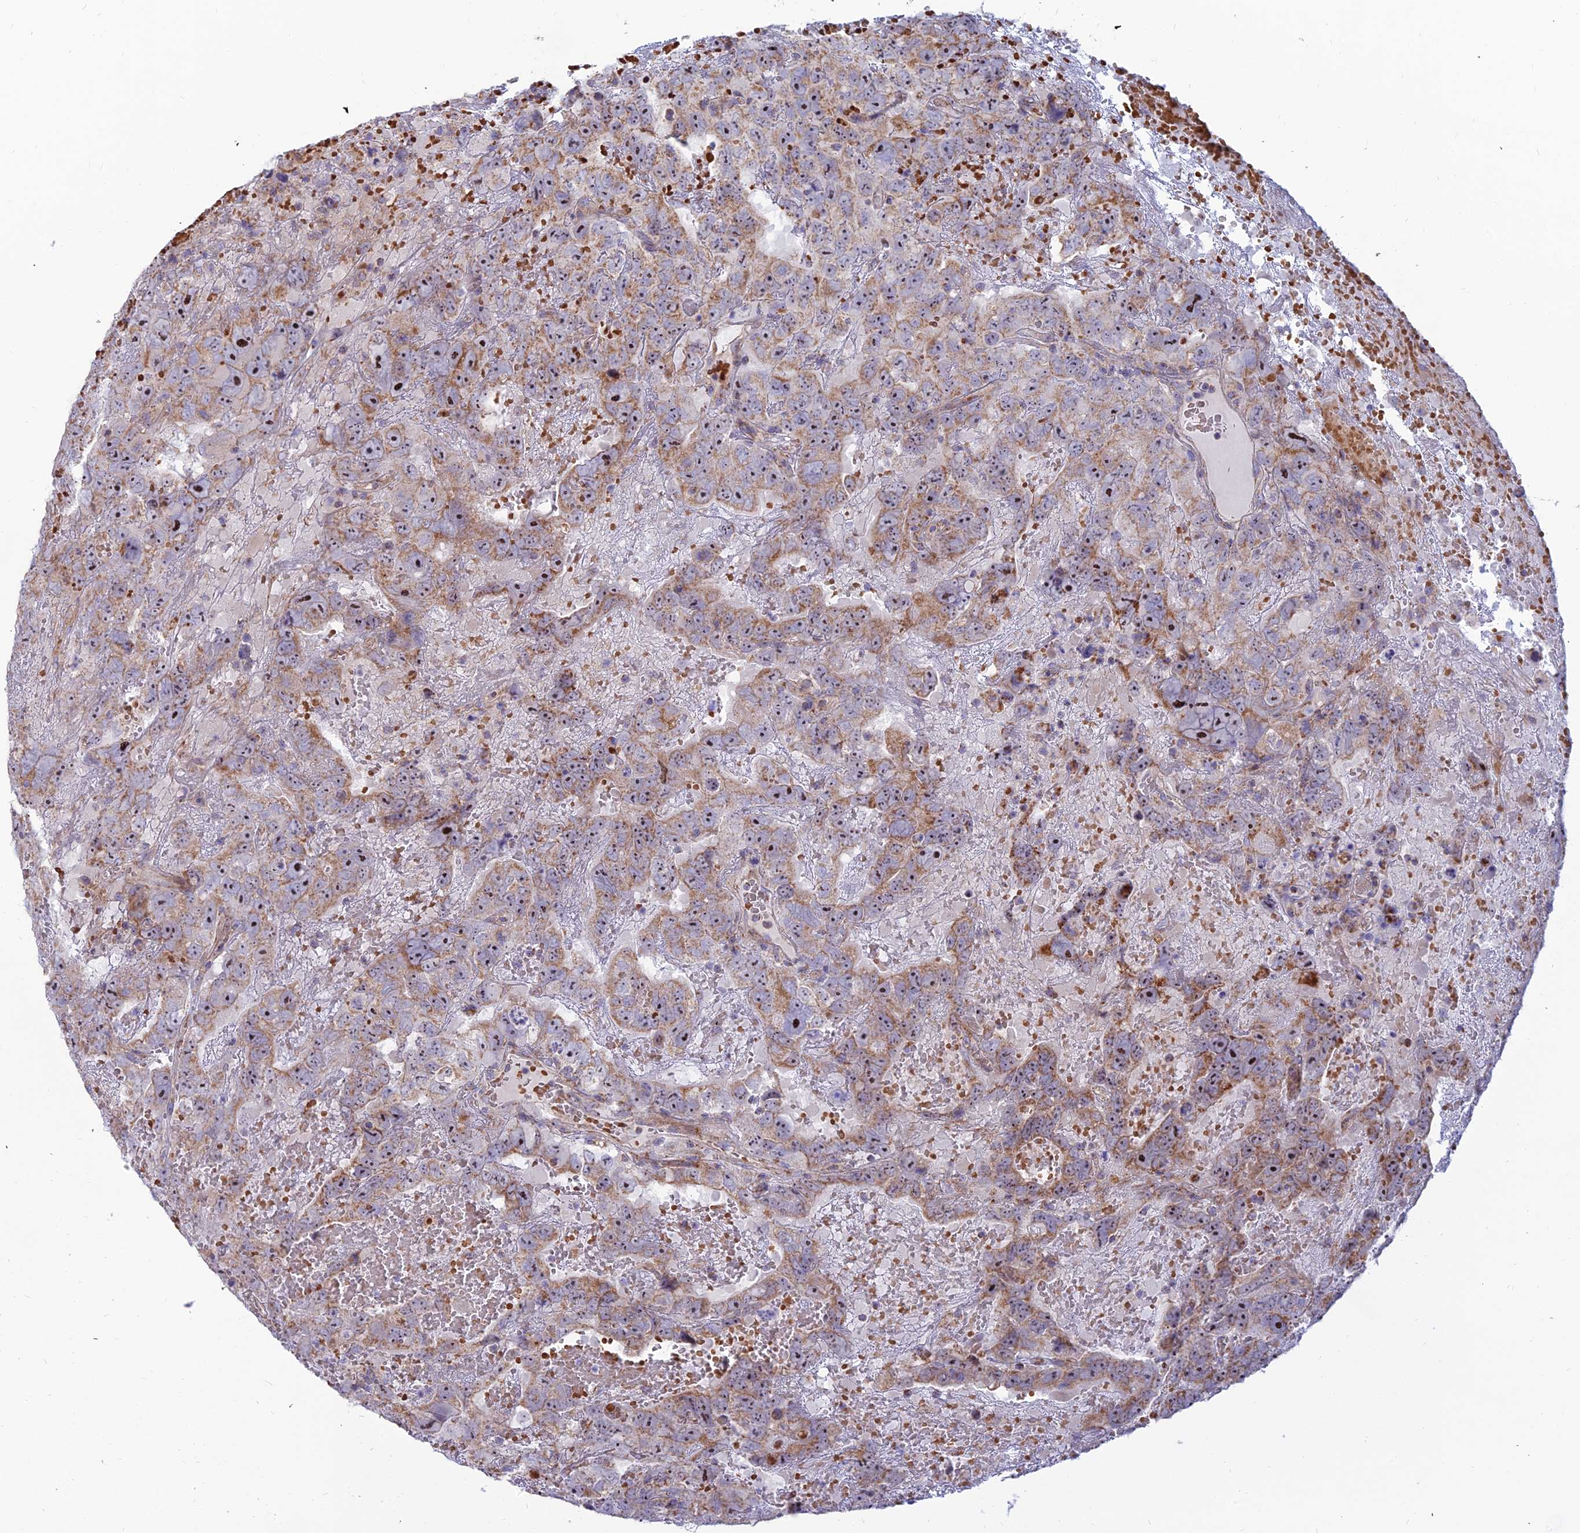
{"staining": {"intensity": "moderate", "quantity": ">75%", "location": "cytoplasmic/membranous"}, "tissue": "testis cancer", "cell_type": "Tumor cells", "image_type": "cancer", "snomed": [{"axis": "morphology", "description": "Carcinoma, Embryonal, NOS"}, {"axis": "topography", "description": "Testis"}], "caption": "Testis cancer (embryonal carcinoma) was stained to show a protein in brown. There is medium levels of moderate cytoplasmic/membranous positivity in about >75% of tumor cells.", "gene": "SLC35F4", "patient": {"sex": "male", "age": 45}}